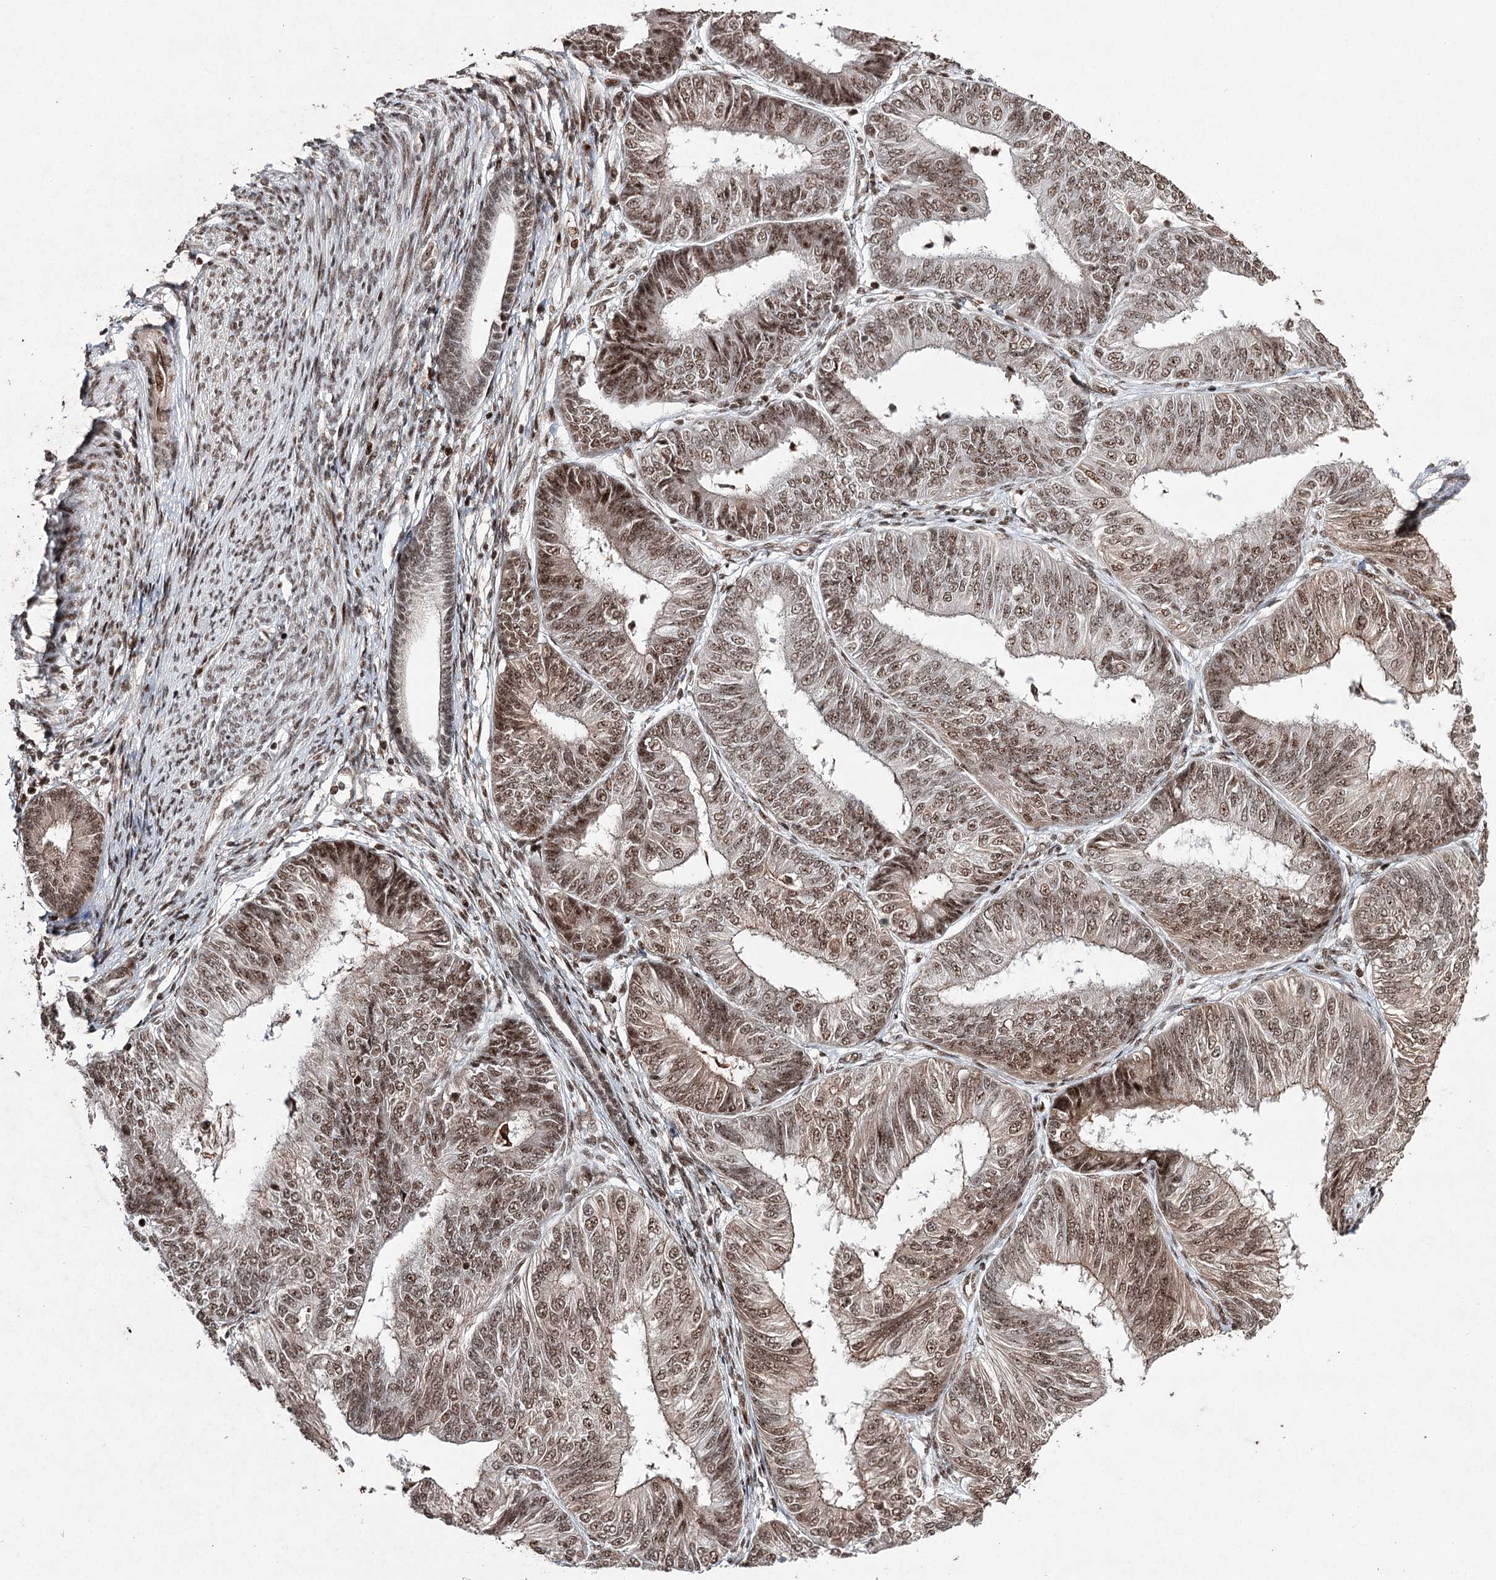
{"staining": {"intensity": "moderate", "quantity": ">75%", "location": "nuclear"}, "tissue": "endometrial cancer", "cell_type": "Tumor cells", "image_type": "cancer", "snomed": [{"axis": "morphology", "description": "Adenocarcinoma, NOS"}, {"axis": "topography", "description": "Endometrium"}], "caption": "Tumor cells exhibit moderate nuclear staining in about >75% of cells in endometrial cancer (adenocarcinoma). (DAB (3,3'-diaminobenzidine) IHC, brown staining for protein, blue staining for nuclei).", "gene": "PDCD4", "patient": {"sex": "female", "age": 58}}